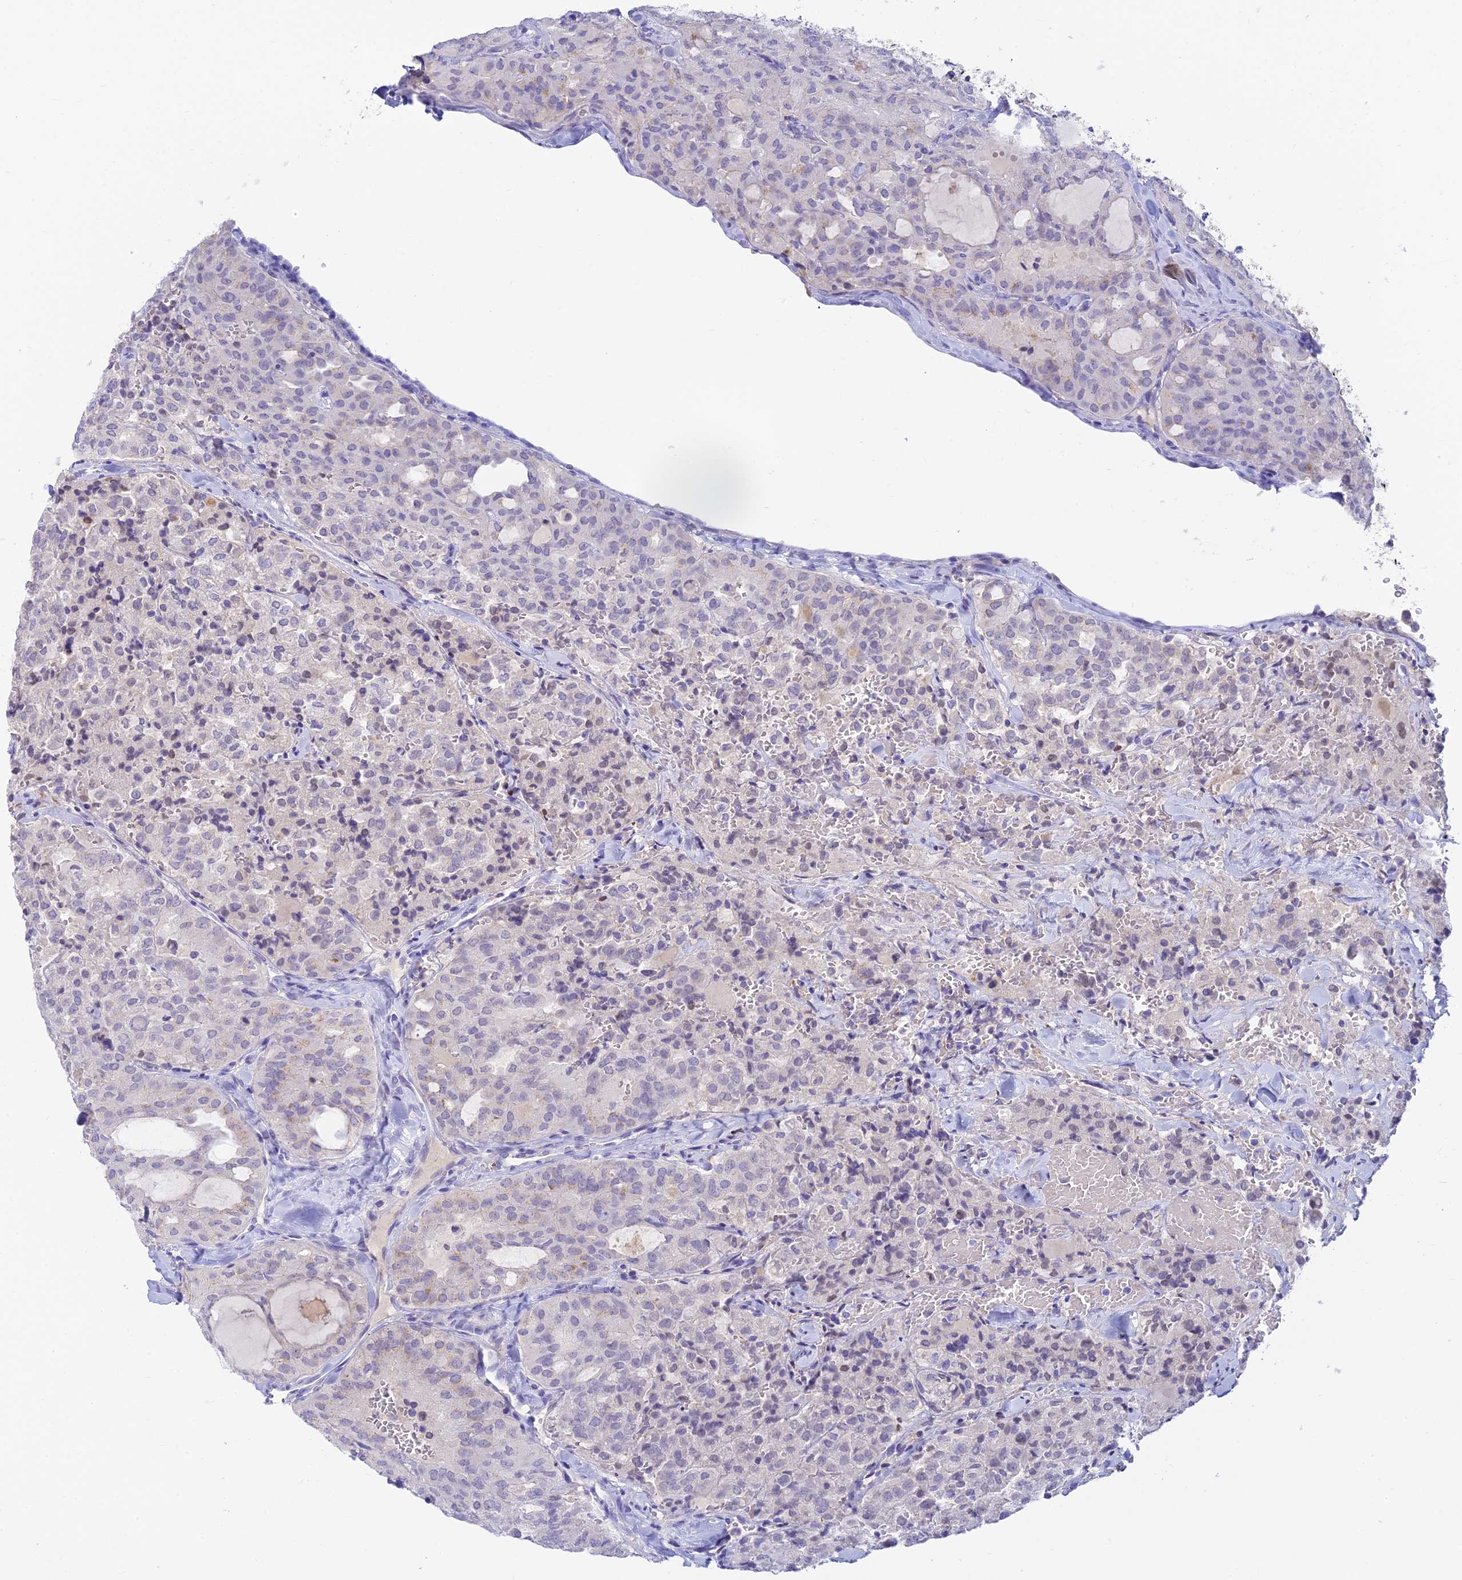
{"staining": {"intensity": "weak", "quantity": "<25%", "location": "cytoplasmic/membranous"}, "tissue": "thyroid cancer", "cell_type": "Tumor cells", "image_type": "cancer", "snomed": [{"axis": "morphology", "description": "Follicular adenoma carcinoma, NOS"}, {"axis": "topography", "description": "Thyroid gland"}], "caption": "A micrograph of human thyroid cancer is negative for staining in tumor cells.", "gene": "INTS13", "patient": {"sex": "male", "age": 75}}